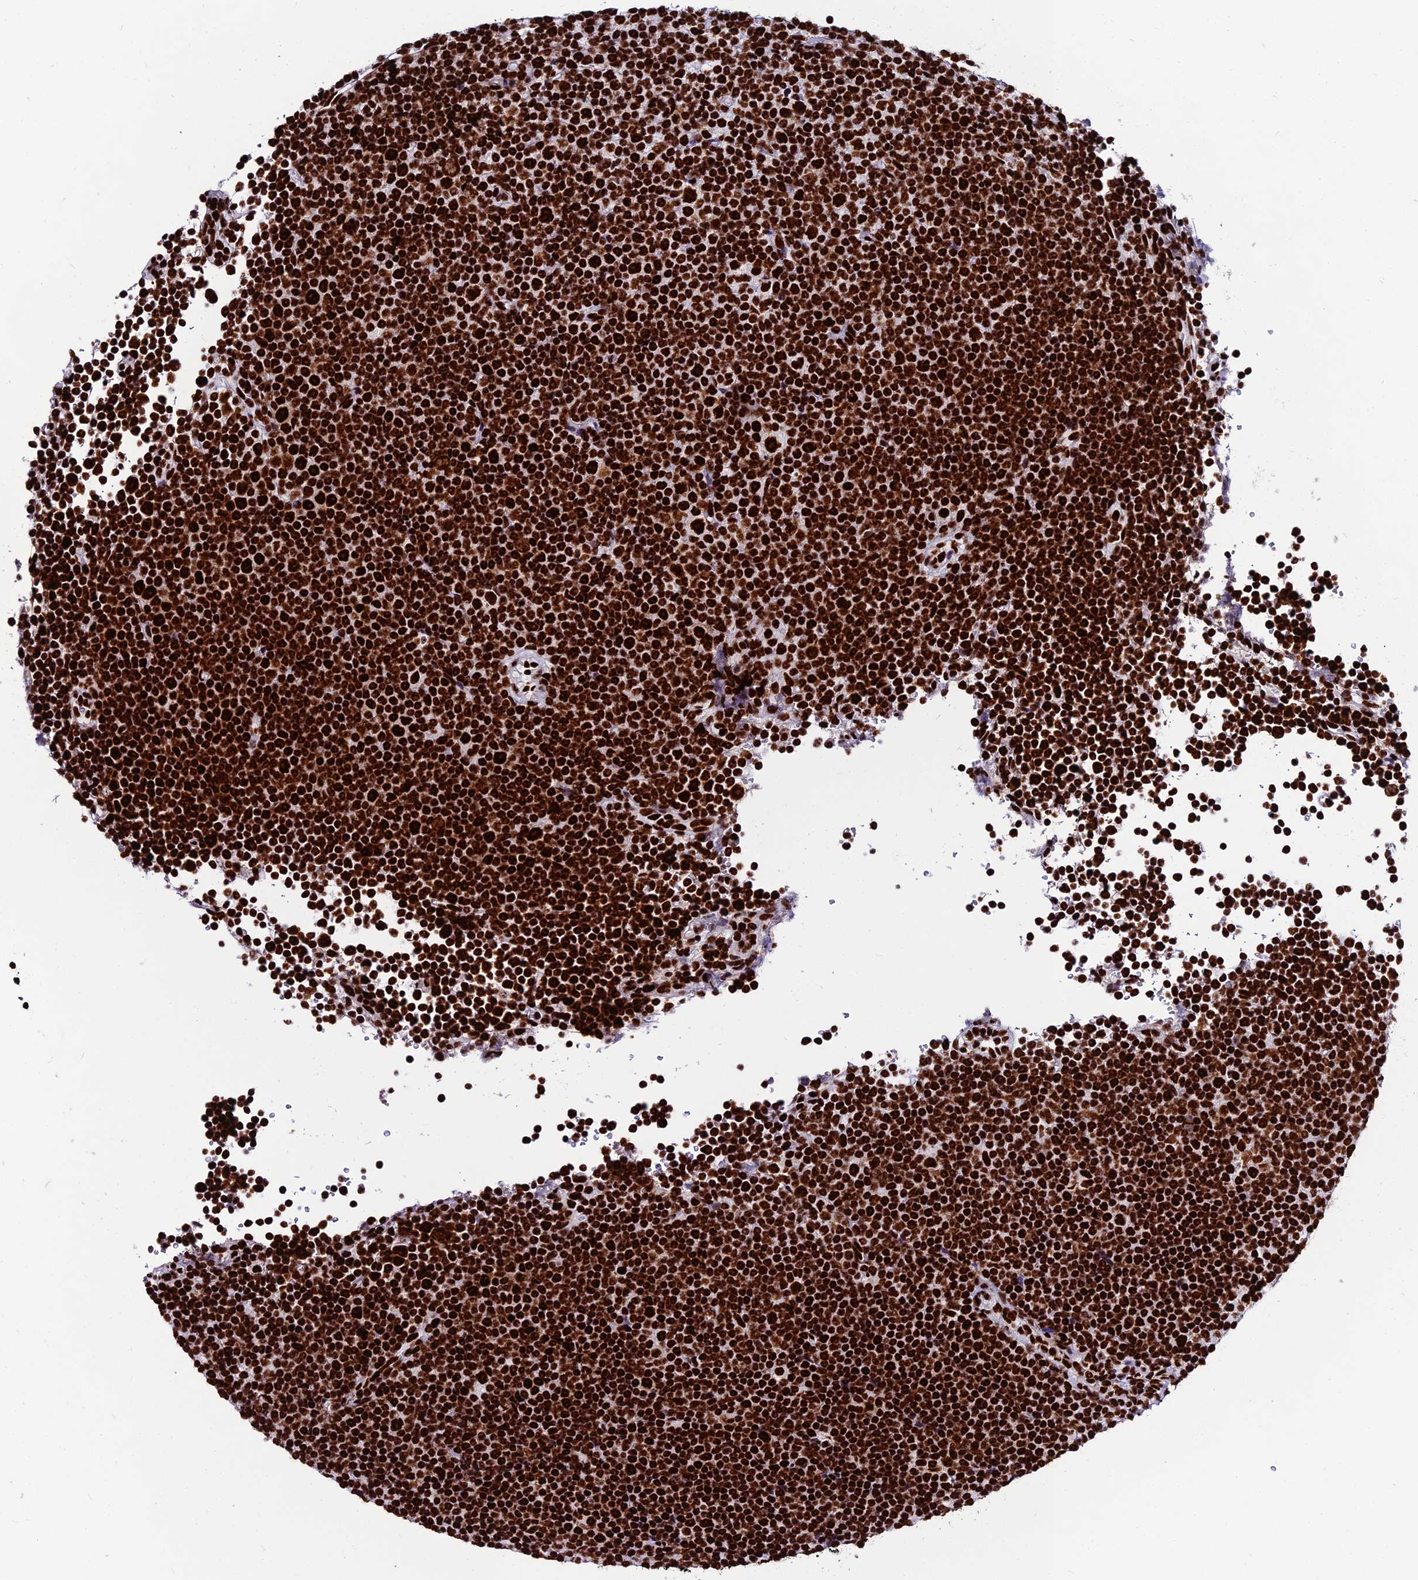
{"staining": {"intensity": "strong", "quantity": ">75%", "location": "nuclear"}, "tissue": "lymphoma", "cell_type": "Tumor cells", "image_type": "cancer", "snomed": [{"axis": "morphology", "description": "Malignant lymphoma, non-Hodgkin's type, Low grade"}, {"axis": "topography", "description": "Lymph node"}], "caption": "This photomicrograph shows lymphoma stained with immunohistochemistry (IHC) to label a protein in brown. The nuclear of tumor cells show strong positivity for the protein. Nuclei are counter-stained blue.", "gene": "HNRNPH1", "patient": {"sex": "female", "age": 67}}